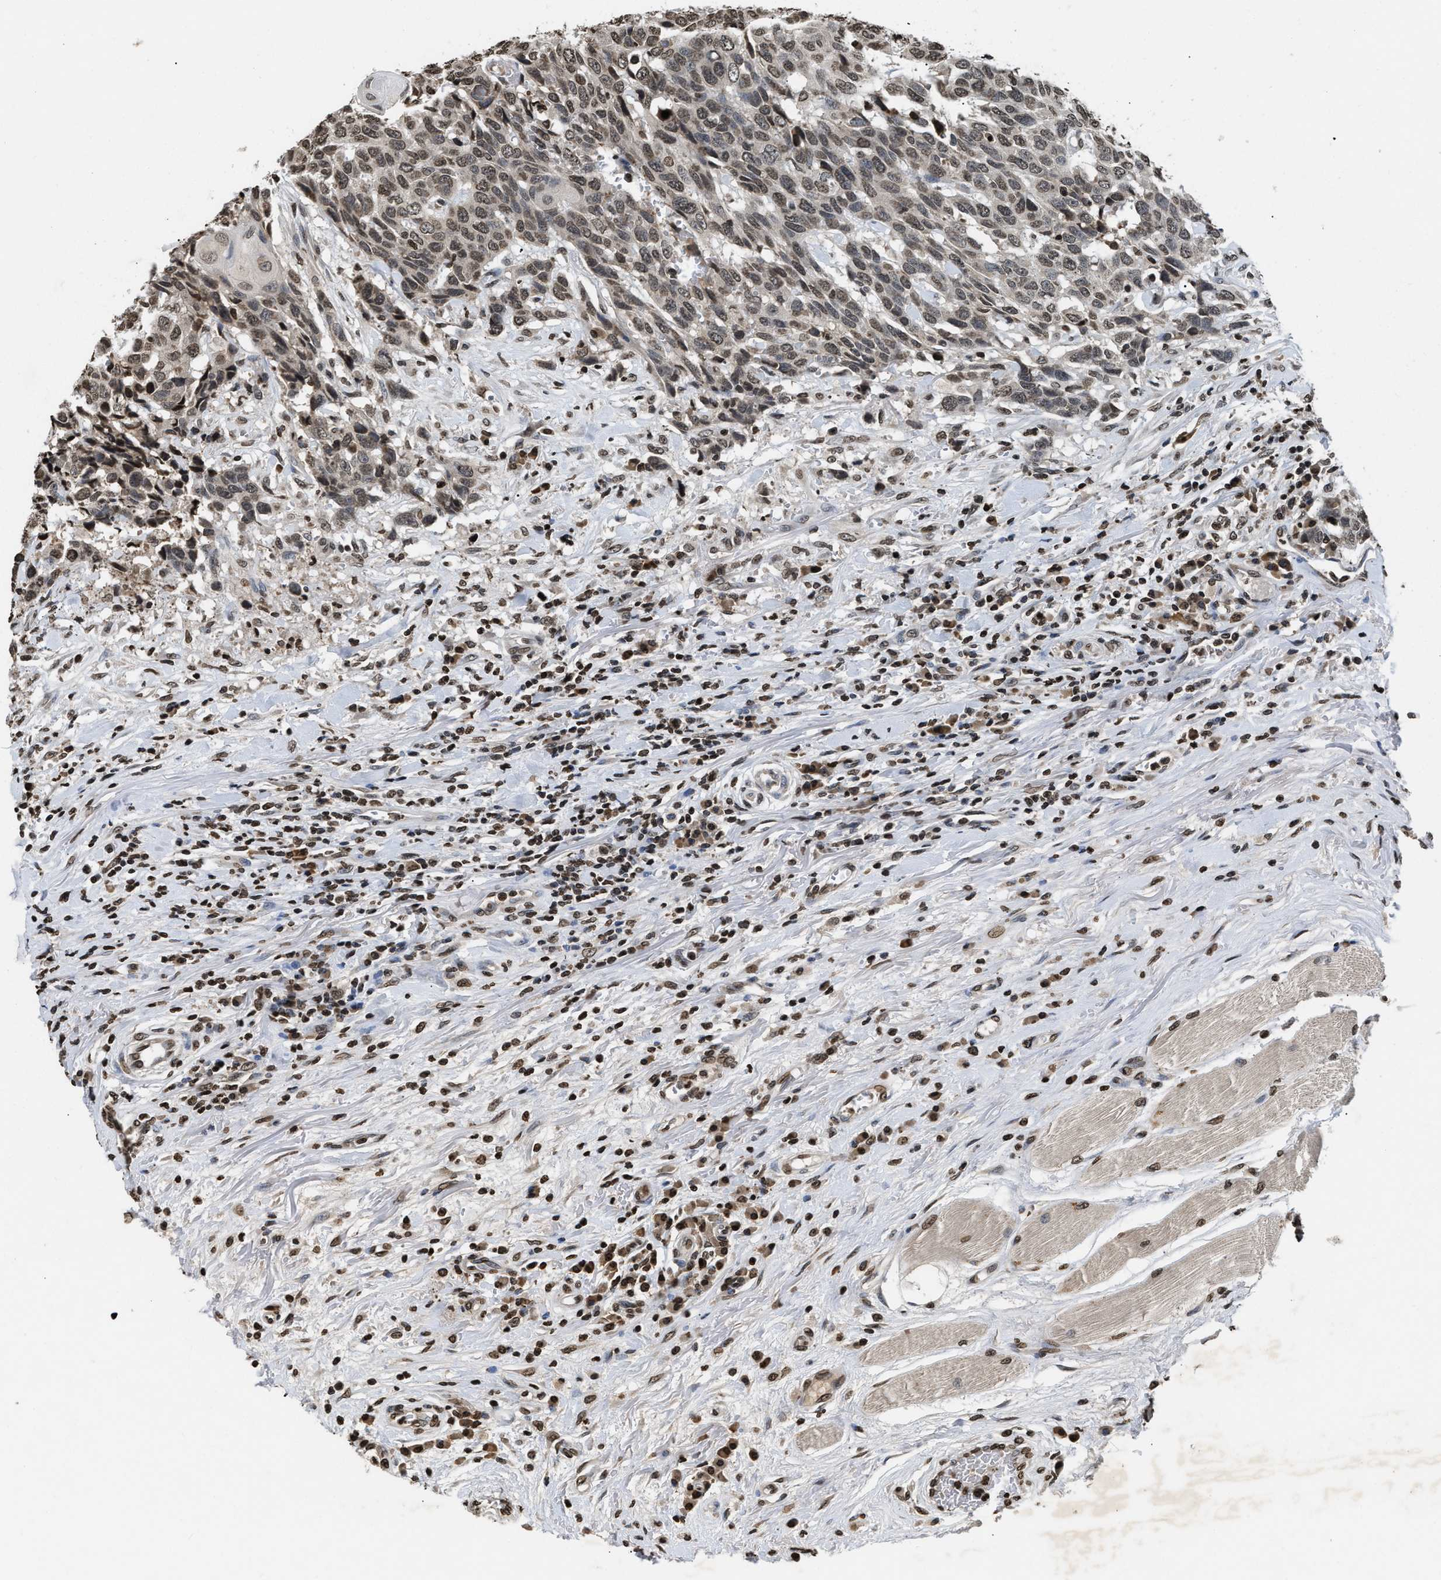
{"staining": {"intensity": "weak", "quantity": ">75%", "location": "nuclear"}, "tissue": "head and neck cancer", "cell_type": "Tumor cells", "image_type": "cancer", "snomed": [{"axis": "morphology", "description": "Squamous cell carcinoma, NOS"}, {"axis": "topography", "description": "Head-Neck"}], "caption": "Immunohistochemical staining of human head and neck cancer (squamous cell carcinoma) demonstrates low levels of weak nuclear staining in about >75% of tumor cells. (IHC, brightfield microscopy, high magnification).", "gene": "DNASE1L3", "patient": {"sex": "male", "age": 66}}